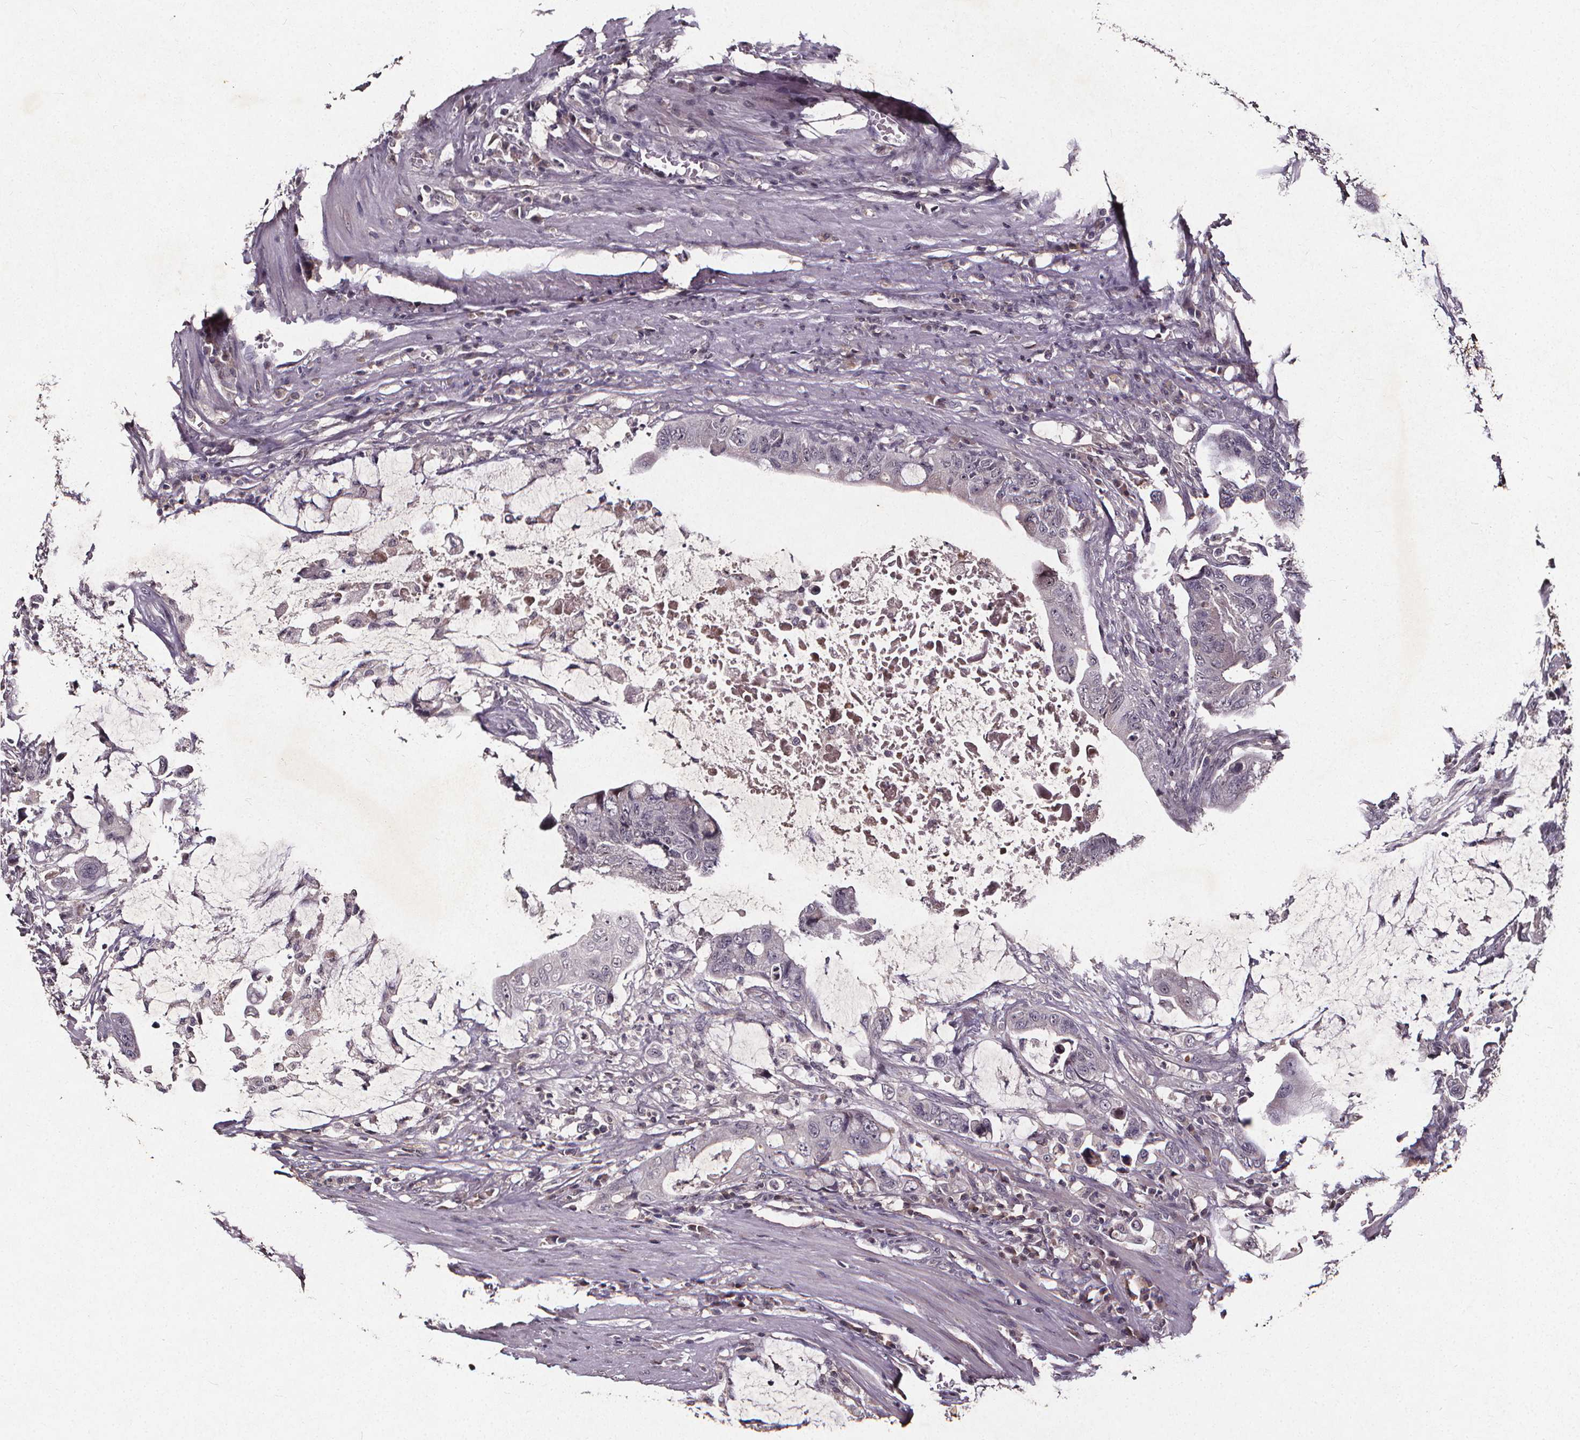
{"staining": {"intensity": "negative", "quantity": "none", "location": "none"}, "tissue": "colorectal cancer", "cell_type": "Tumor cells", "image_type": "cancer", "snomed": [{"axis": "morphology", "description": "Adenocarcinoma, NOS"}, {"axis": "topography", "description": "Colon"}], "caption": "Image shows no protein positivity in tumor cells of colorectal adenocarcinoma tissue.", "gene": "SPAG8", "patient": {"sex": "male", "age": 57}}